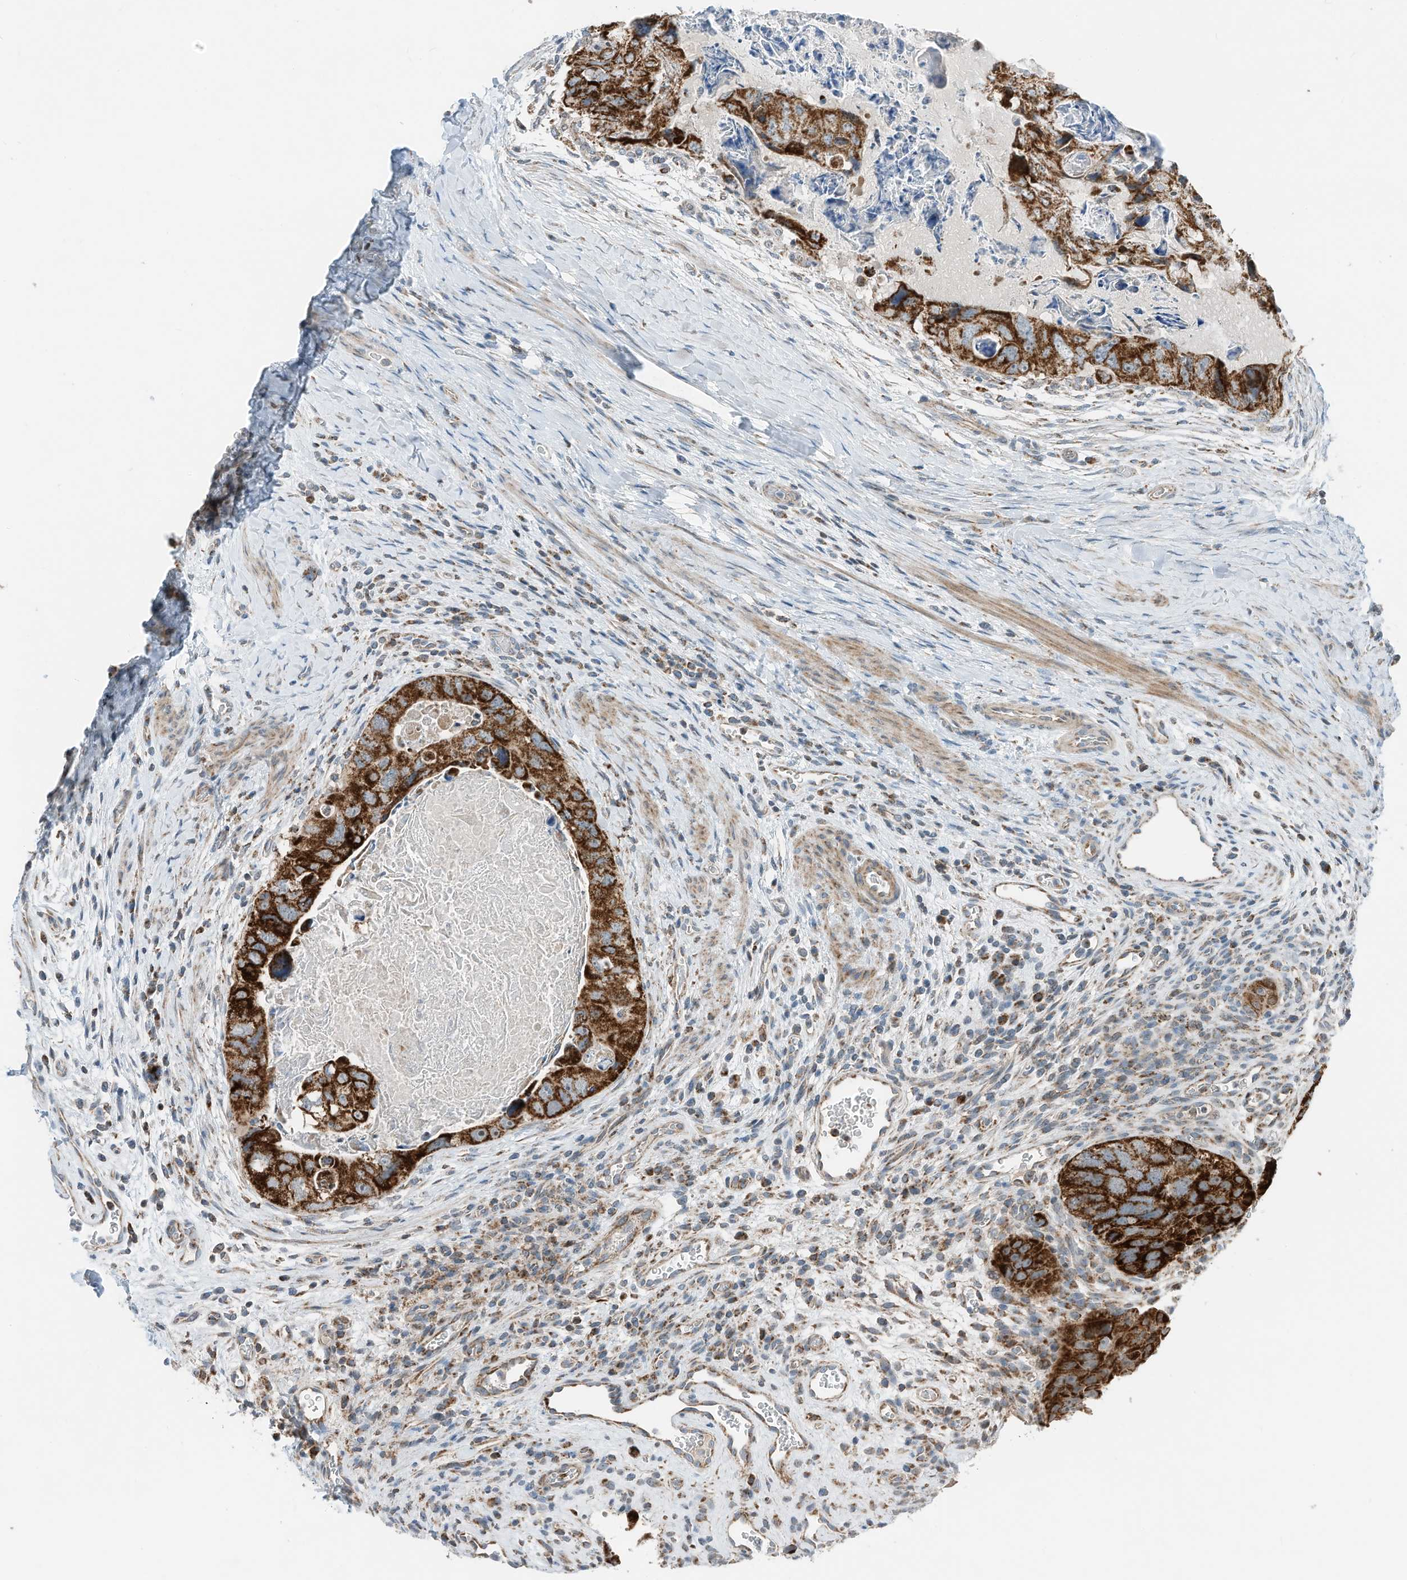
{"staining": {"intensity": "strong", "quantity": ">75%", "location": "cytoplasmic/membranous"}, "tissue": "colorectal cancer", "cell_type": "Tumor cells", "image_type": "cancer", "snomed": [{"axis": "morphology", "description": "Adenocarcinoma, NOS"}, {"axis": "topography", "description": "Rectum"}], "caption": "Immunohistochemistry (DAB) staining of colorectal cancer displays strong cytoplasmic/membranous protein expression in approximately >75% of tumor cells.", "gene": "RMND1", "patient": {"sex": "male", "age": 59}}